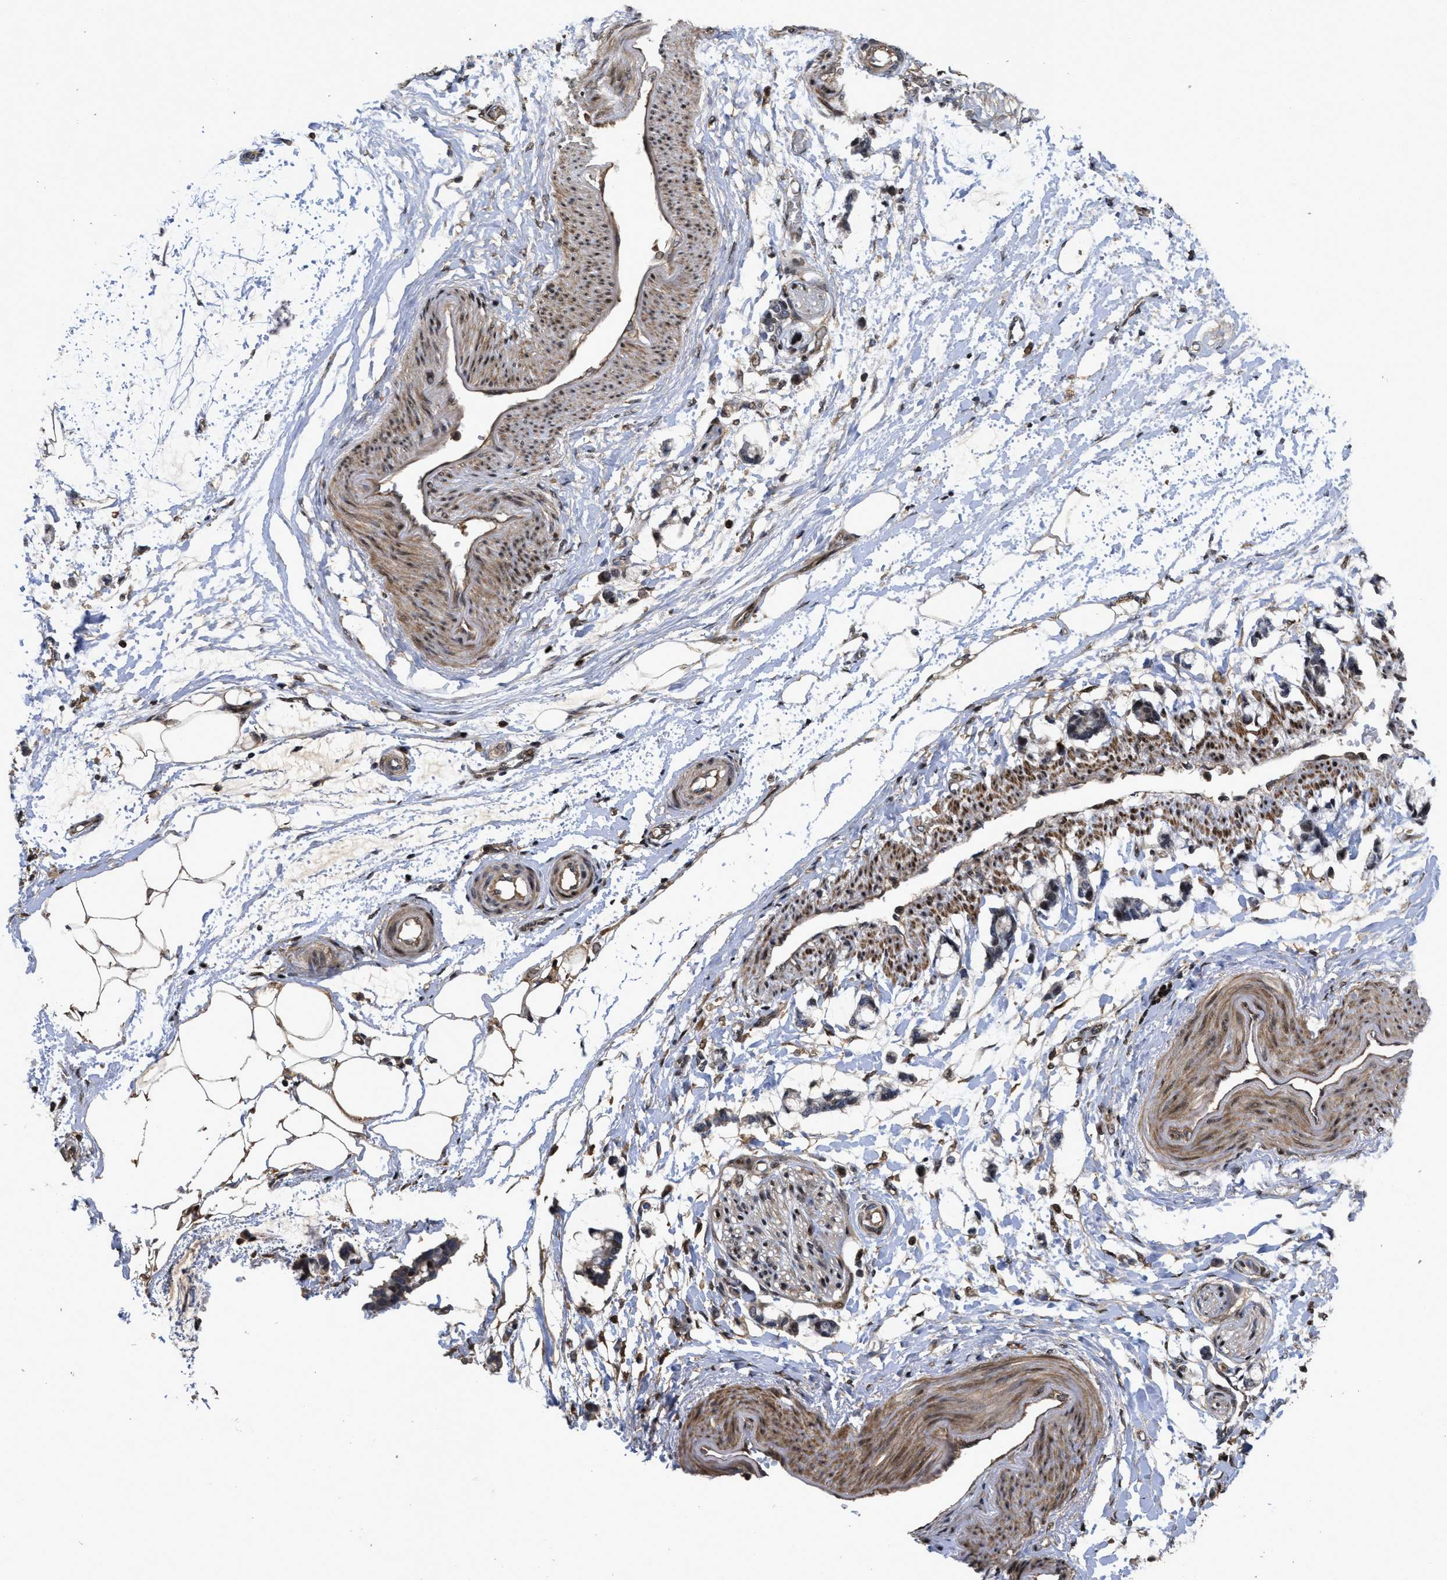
{"staining": {"intensity": "moderate", "quantity": "25%-75%", "location": "cytoplasmic/membranous"}, "tissue": "adipose tissue", "cell_type": "Adipocytes", "image_type": "normal", "snomed": [{"axis": "morphology", "description": "Normal tissue, NOS"}, {"axis": "morphology", "description": "Adenocarcinoma, NOS"}, {"axis": "topography", "description": "Colon"}, {"axis": "topography", "description": "Peripheral nerve tissue"}], "caption": "DAB (3,3'-diaminobenzidine) immunohistochemical staining of benign adipose tissue exhibits moderate cytoplasmic/membranous protein expression in about 25%-75% of adipocytes.", "gene": "CBR3", "patient": {"sex": "male", "age": 14}}